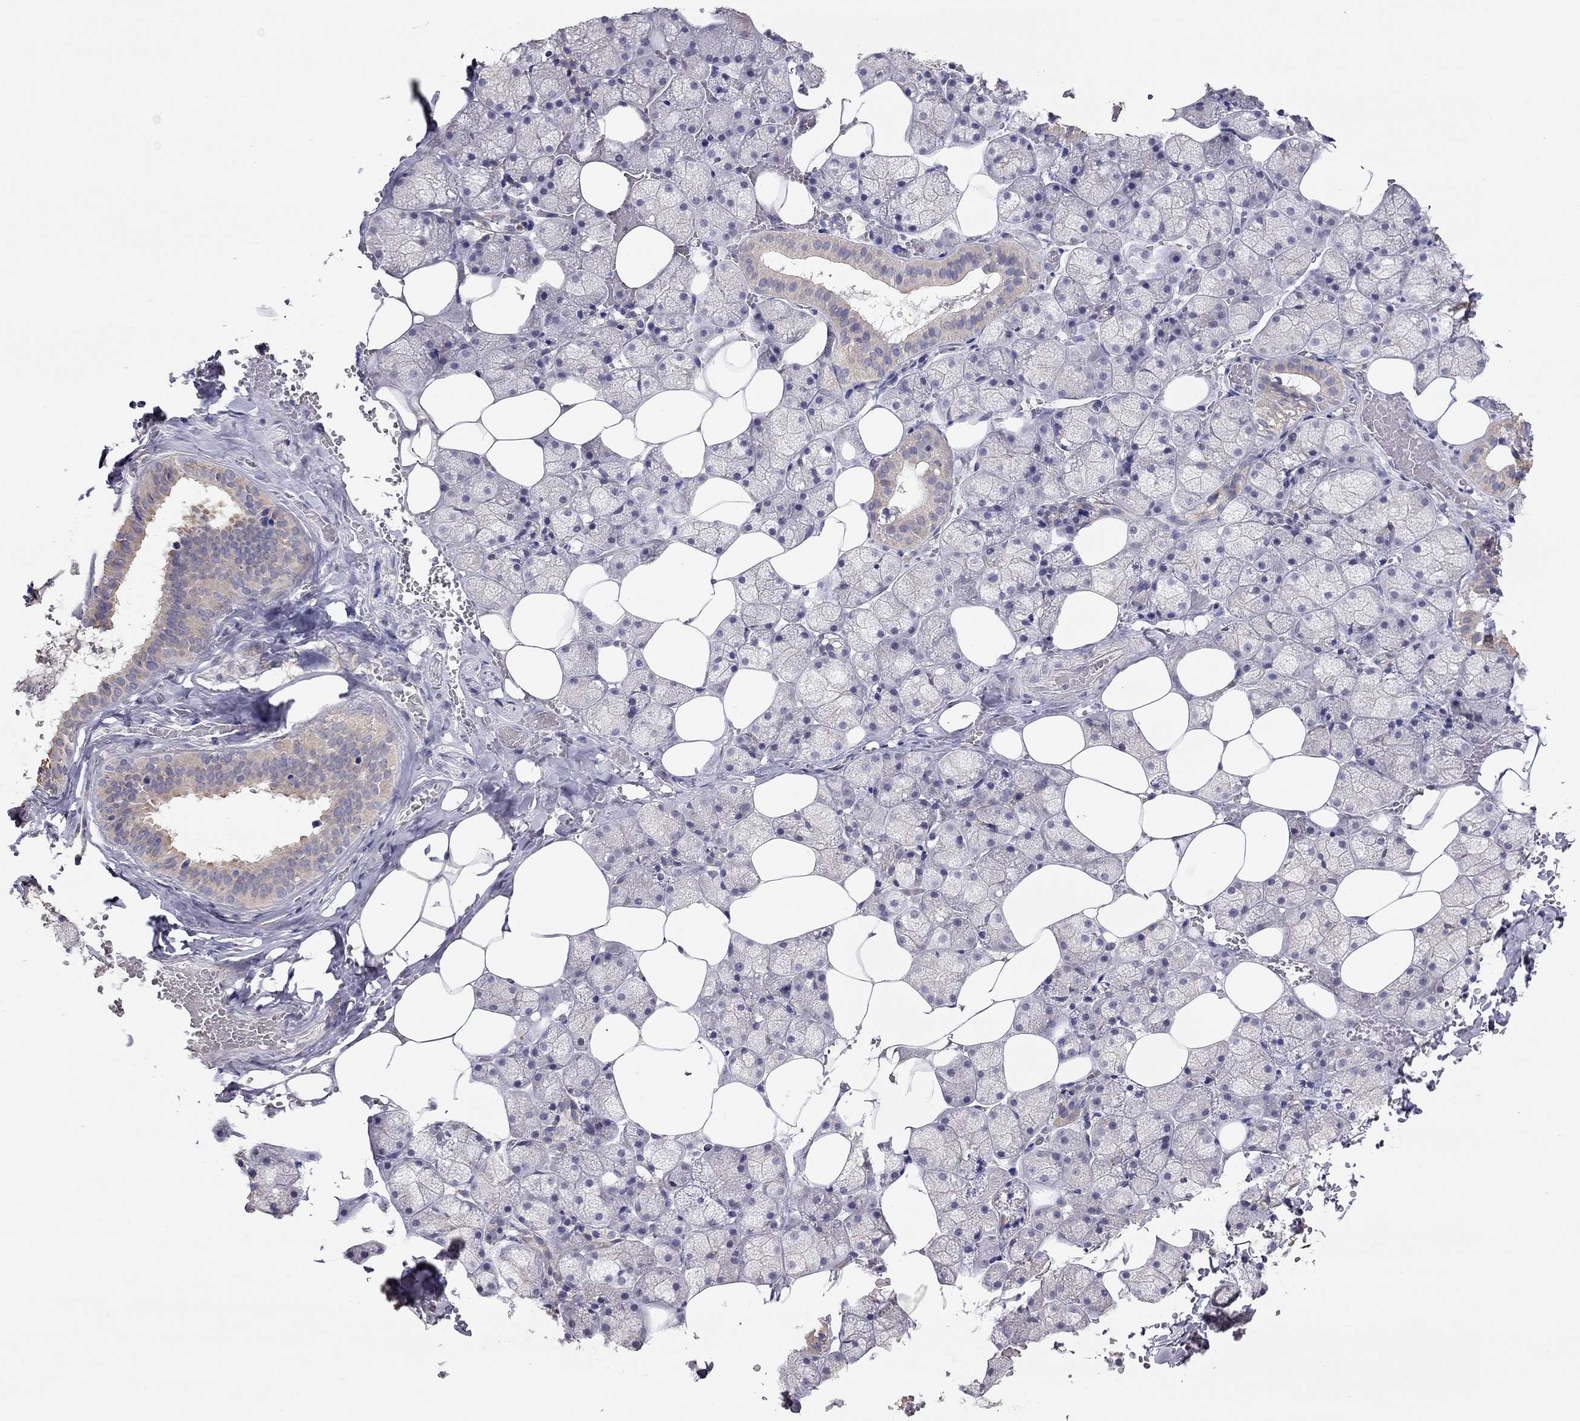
{"staining": {"intensity": "weak", "quantity": "<25%", "location": "cytoplasmic/membranous"}, "tissue": "salivary gland", "cell_type": "Glandular cells", "image_type": "normal", "snomed": [{"axis": "morphology", "description": "Normal tissue, NOS"}, {"axis": "topography", "description": "Salivary gland"}], "caption": "Normal salivary gland was stained to show a protein in brown. There is no significant expression in glandular cells. (DAB (3,3'-diaminobenzidine) IHC with hematoxylin counter stain).", "gene": "LRIT3", "patient": {"sex": "male", "age": 38}}